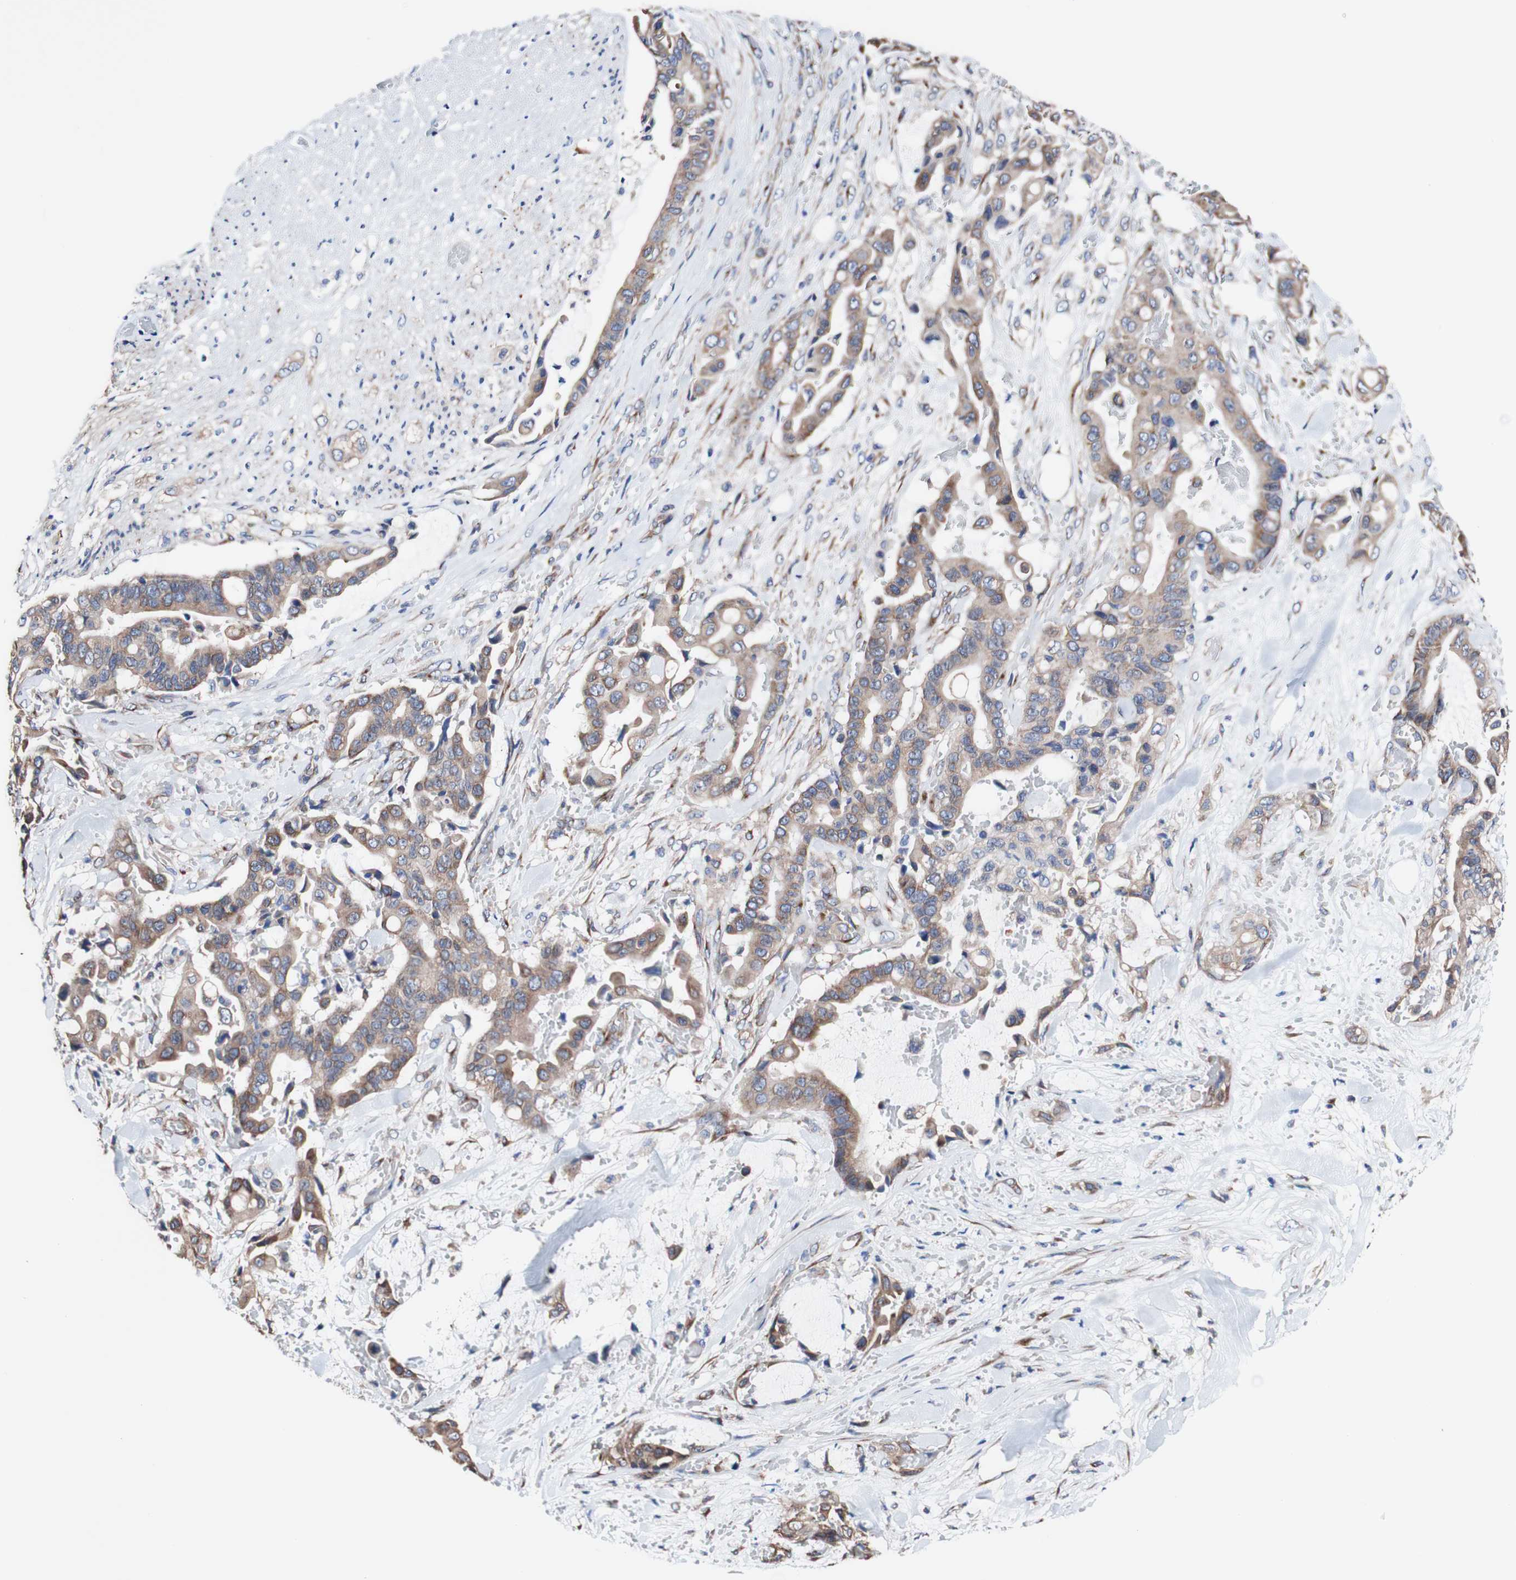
{"staining": {"intensity": "moderate", "quantity": ">75%", "location": "cytoplasmic/membranous"}, "tissue": "liver cancer", "cell_type": "Tumor cells", "image_type": "cancer", "snomed": [{"axis": "morphology", "description": "Cholangiocarcinoma"}, {"axis": "topography", "description": "Liver"}], "caption": "Protein staining by immunohistochemistry displays moderate cytoplasmic/membranous staining in approximately >75% of tumor cells in cholangiocarcinoma (liver).", "gene": "LRIG3", "patient": {"sex": "female", "age": 61}}